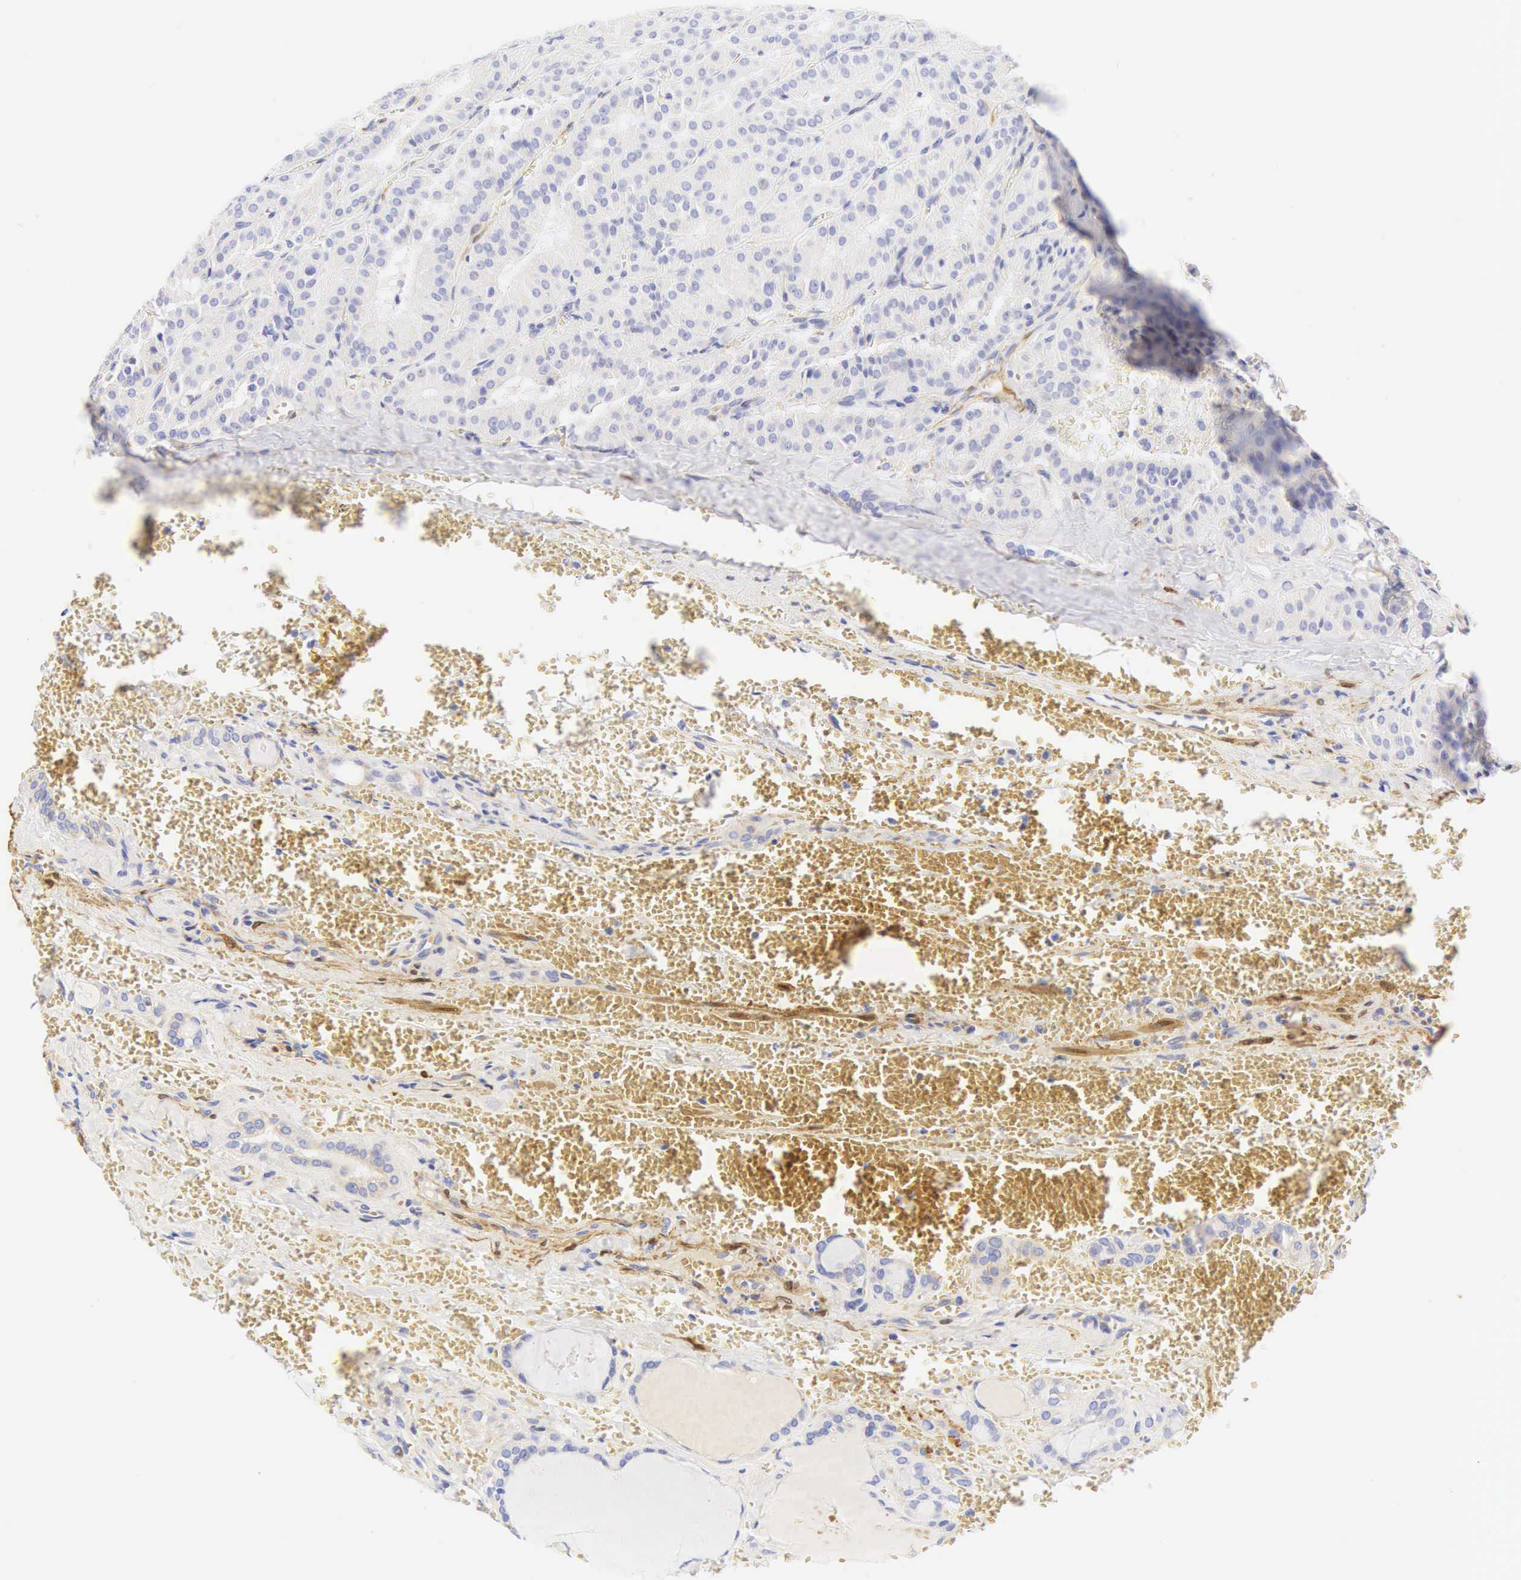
{"staining": {"intensity": "negative", "quantity": "none", "location": "none"}, "tissue": "thyroid cancer", "cell_type": "Tumor cells", "image_type": "cancer", "snomed": [{"axis": "morphology", "description": "Carcinoma, NOS"}, {"axis": "topography", "description": "Thyroid gland"}], "caption": "IHC micrograph of neoplastic tissue: human thyroid cancer (carcinoma) stained with DAB reveals no significant protein positivity in tumor cells.", "gene": "CNN1", "patient": {"sex": "male", "age": 76}}